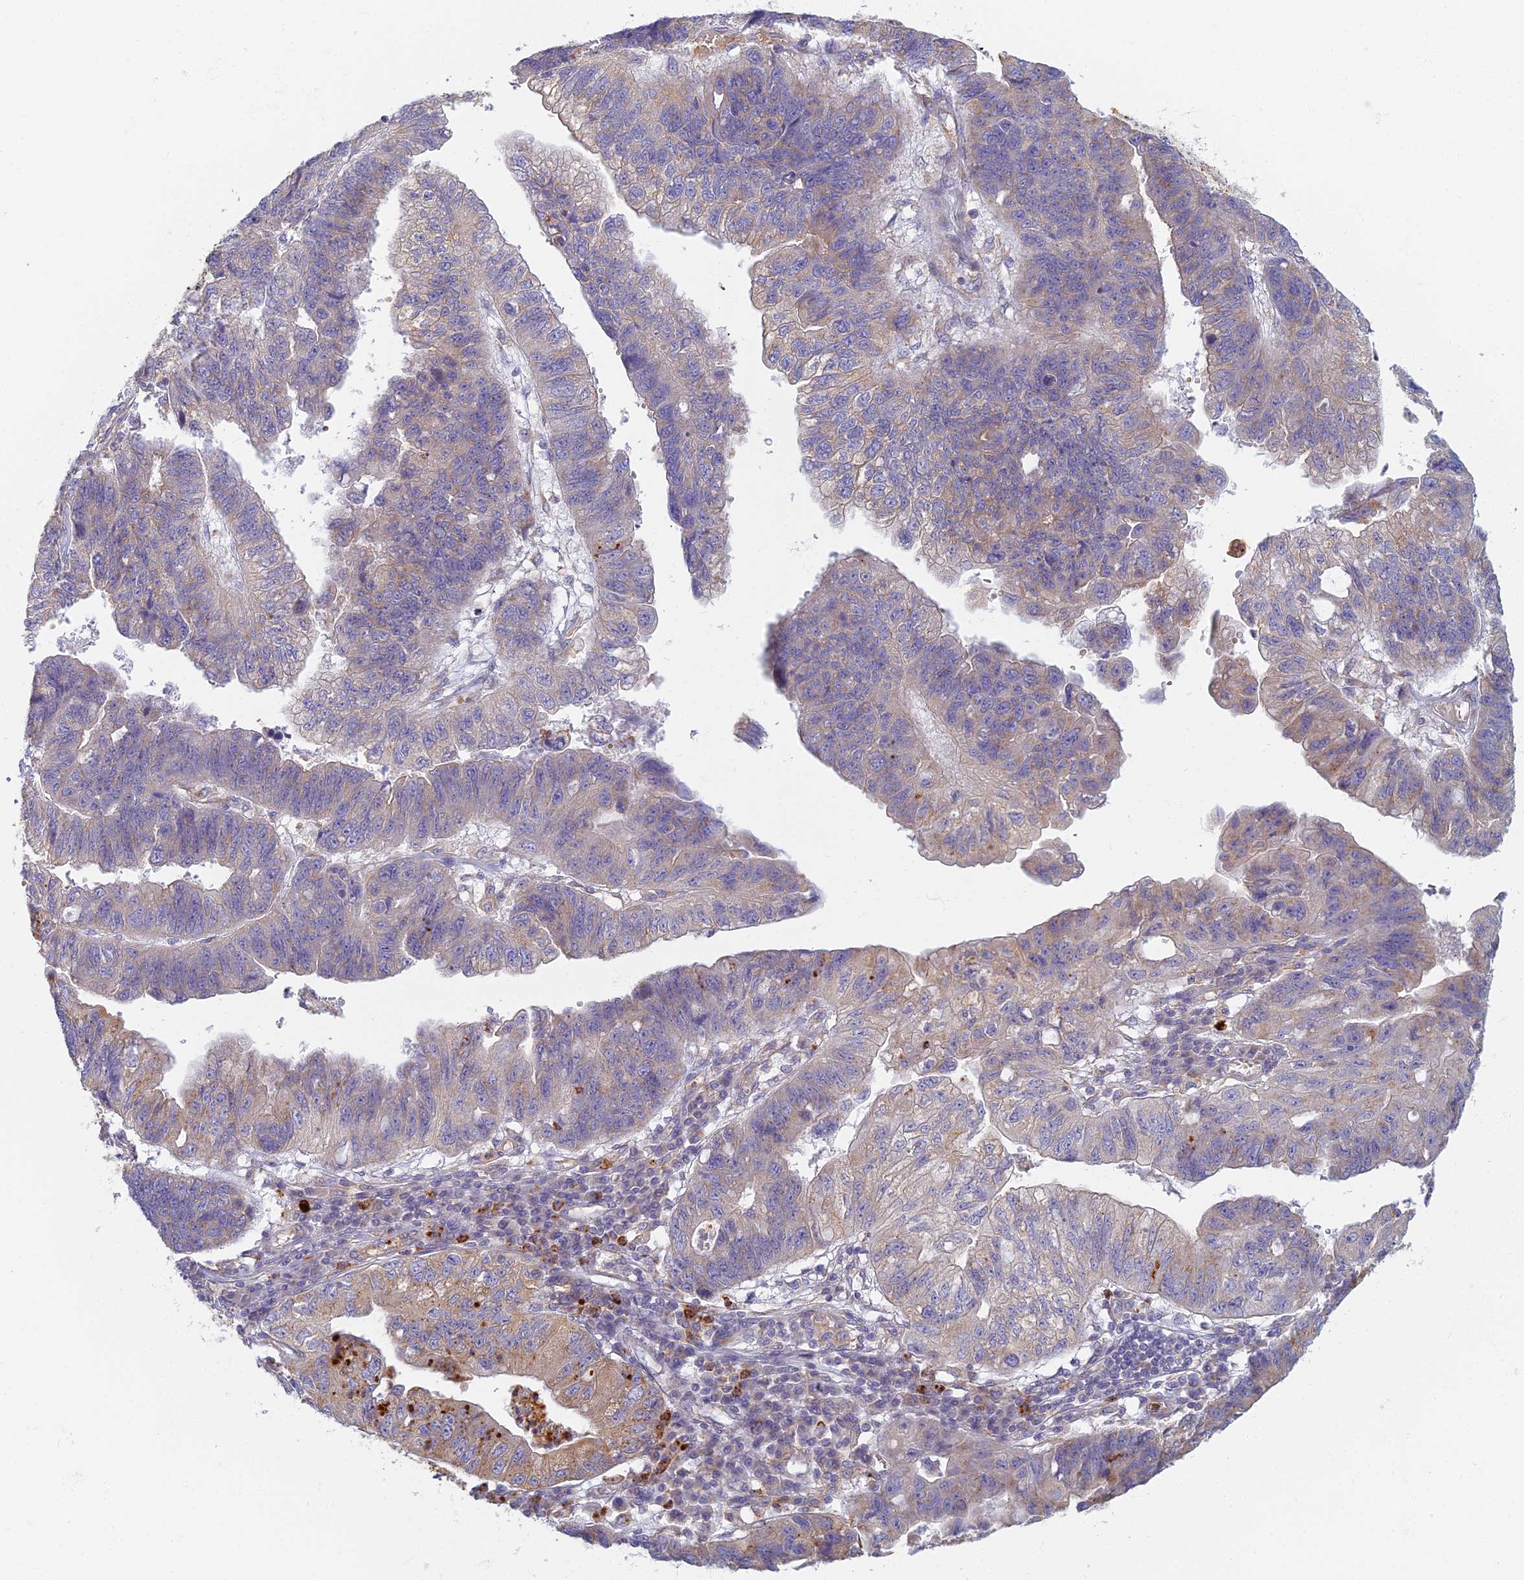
{"staining": {"intensity": "moderate", "quantity": "<25%", "location": "cytoplasmic/membranous"}, "tissue": "stomach cancer", "cell_type": "Tumor cells", "image_type": "cancer", "snomed": [{"axis": "morphology", "description": "Adenocarcinoma, NOS"}, {"axis": "topography", "description": "Stomach"}], "caption": "Brown immunohistochemical staining in human stomach cancer (adenocarcinoma) displays moderate cytoplasmic/membranous positivity in approximately <25% of tumor cells.", "gene": "PROX2", "patient": {"sex": "male", "age": 59}}